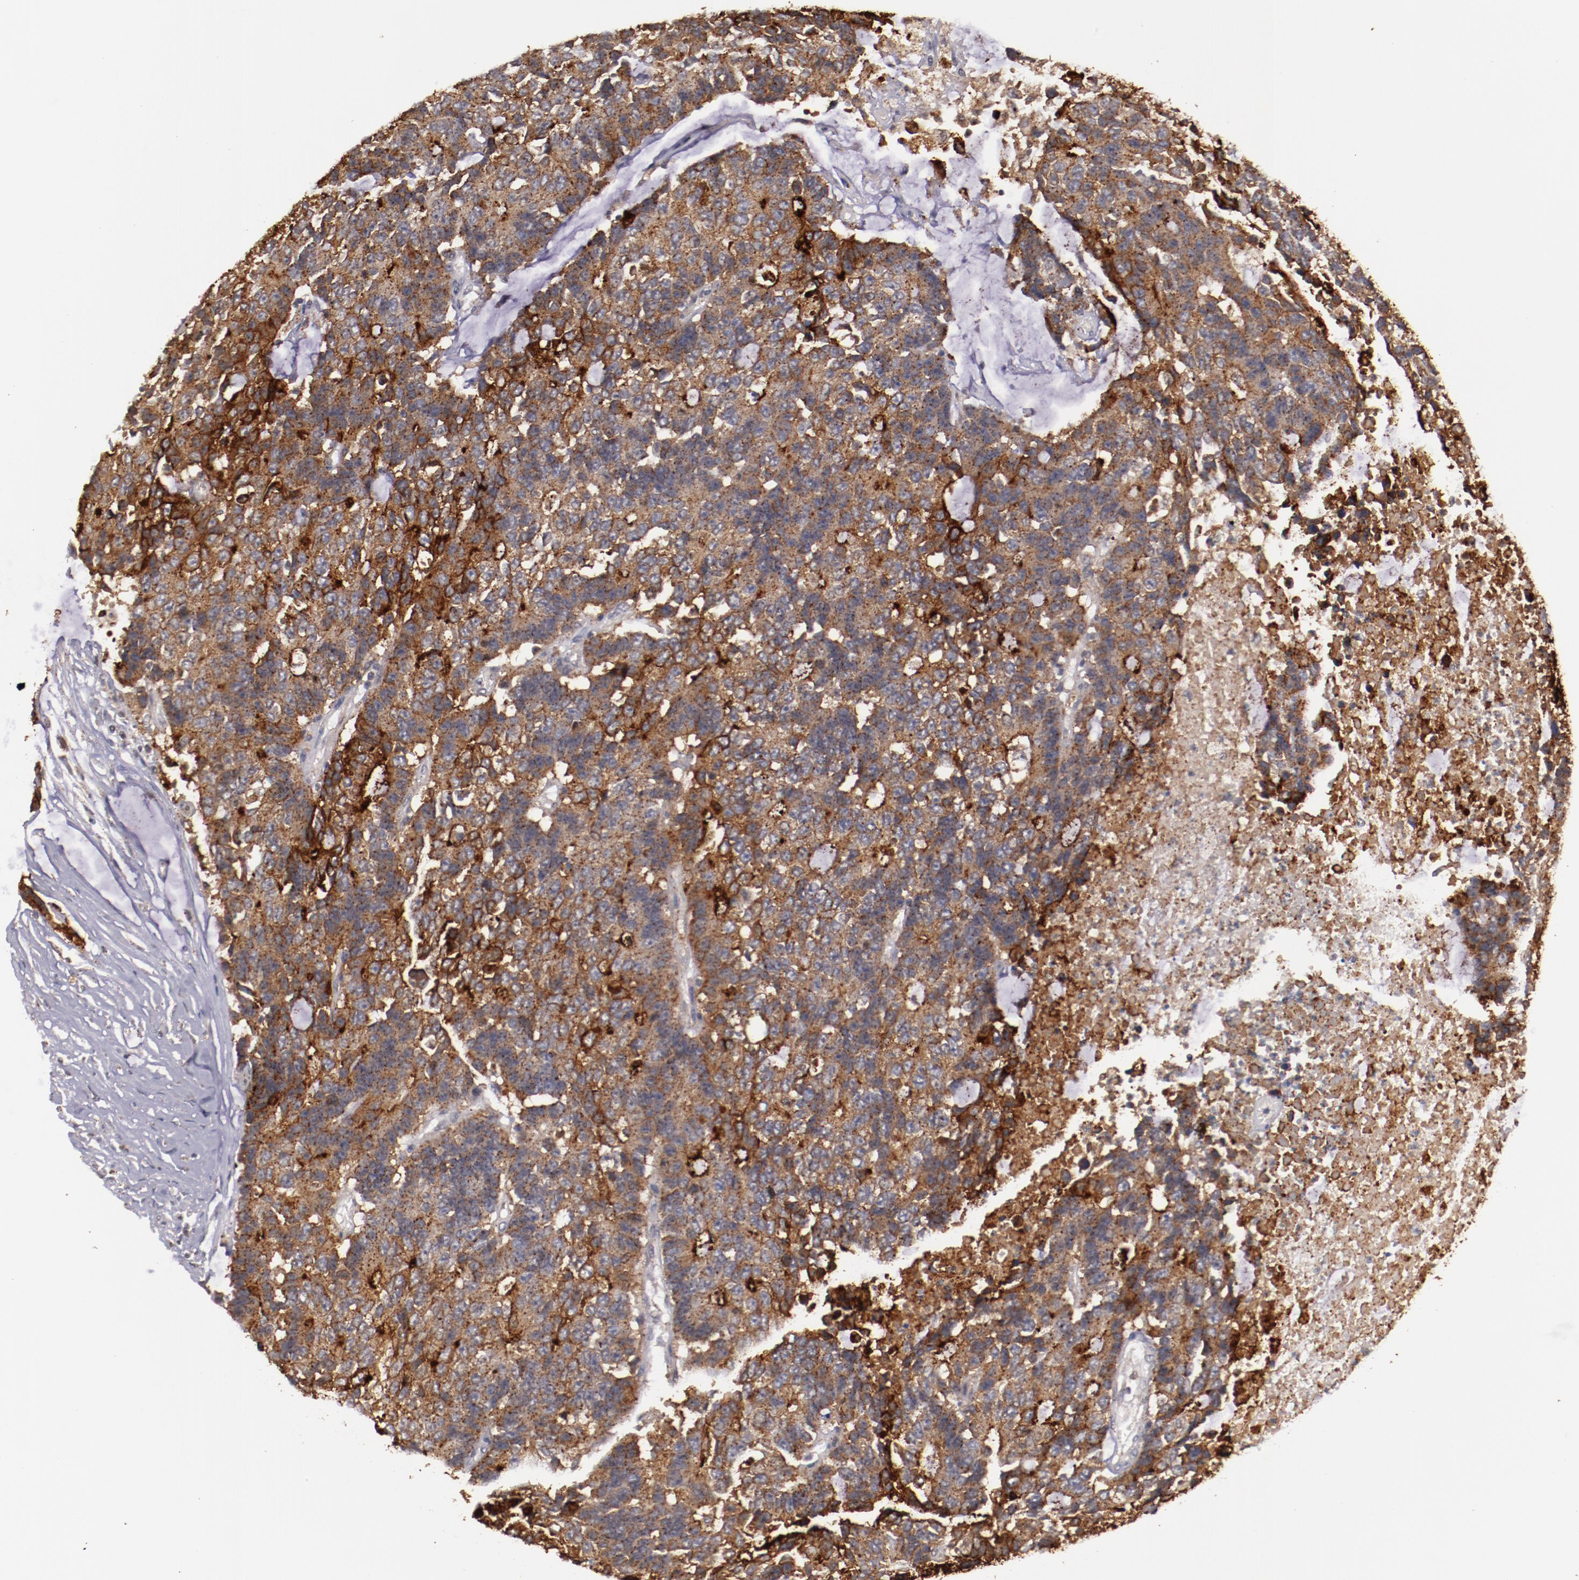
{"staining": {"intensity": "strong", "quantity": ">75%", "location": "cytoplasmic/membranous"}, "tissue": "colorectal cancer", "cell_type": "Tumor cells", "image_type": "cancer", "snomed": [{"axis": "morphology", "description": "Adenocarcinoma, NOS"}, {"axis": "topography", "description": "Colon"}], "caption": "There is high levels of strong cytoplasmic/membranous positivity in tumor cells of colorectal cancer, as demonstrated by immunohistochemical staining (brown color).", "gene": "SYP", "patient": {"sex": "female", "age": 86}}